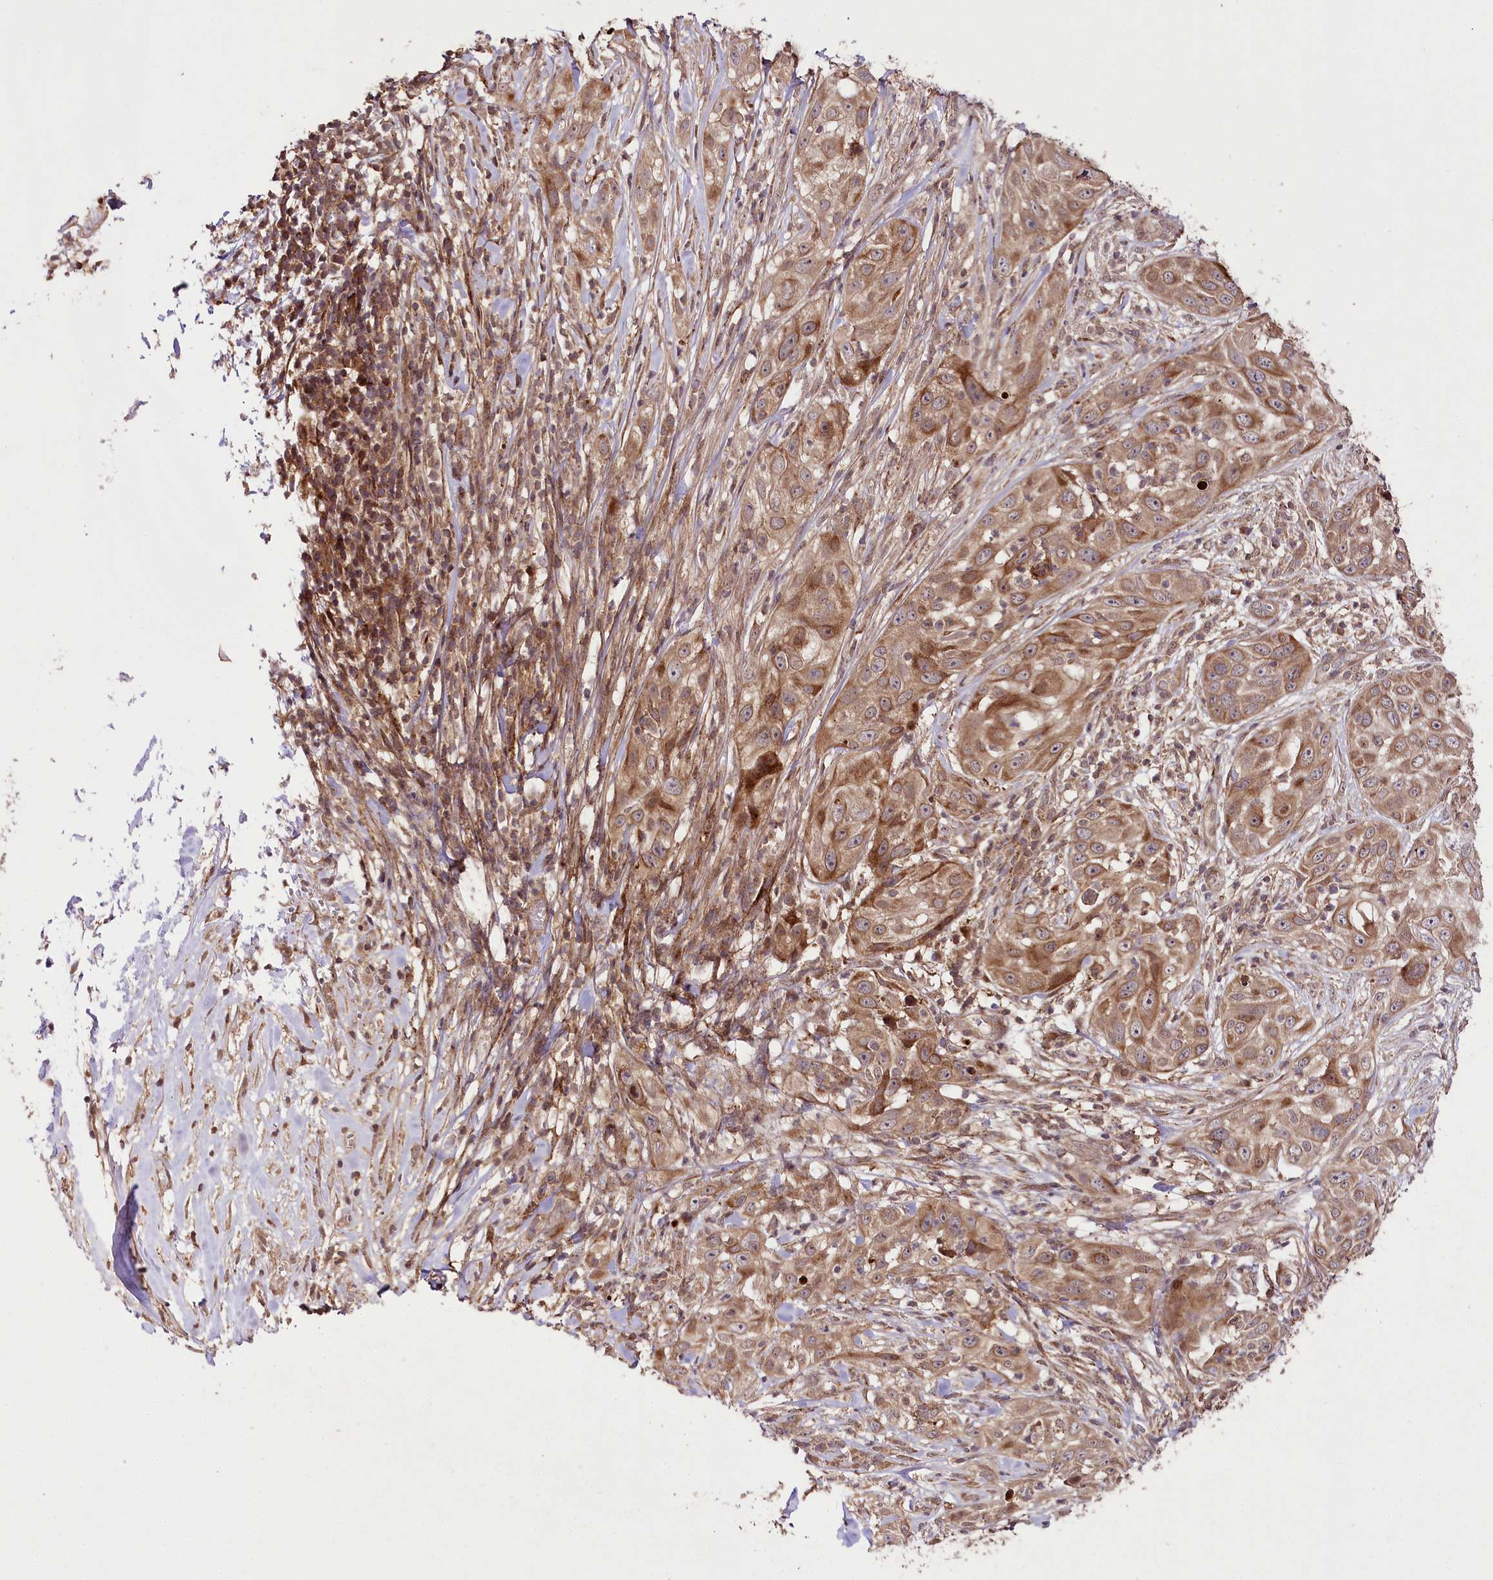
{"staining": {"intensity": "moderate", "quantity": ">75%", "location": "cytoplasmic/membranous"}, "tissue": "skin cancer", "cell_type": "Tumor cells", "image_type": "cancer", "snomed": [{"axis": "morphology", "description": "Squamous cell carcinoma, NOS"}, {"axis": "topography", "description": "Skin"}], "caption": "Tumor cells display medium levels of moderate cytoplasmic/membranous staining in about >75% of cells in squamous cell carcinoma (skin).", "gene": "PHLDB1", "patient": {"sex": "female", "age": 44}}